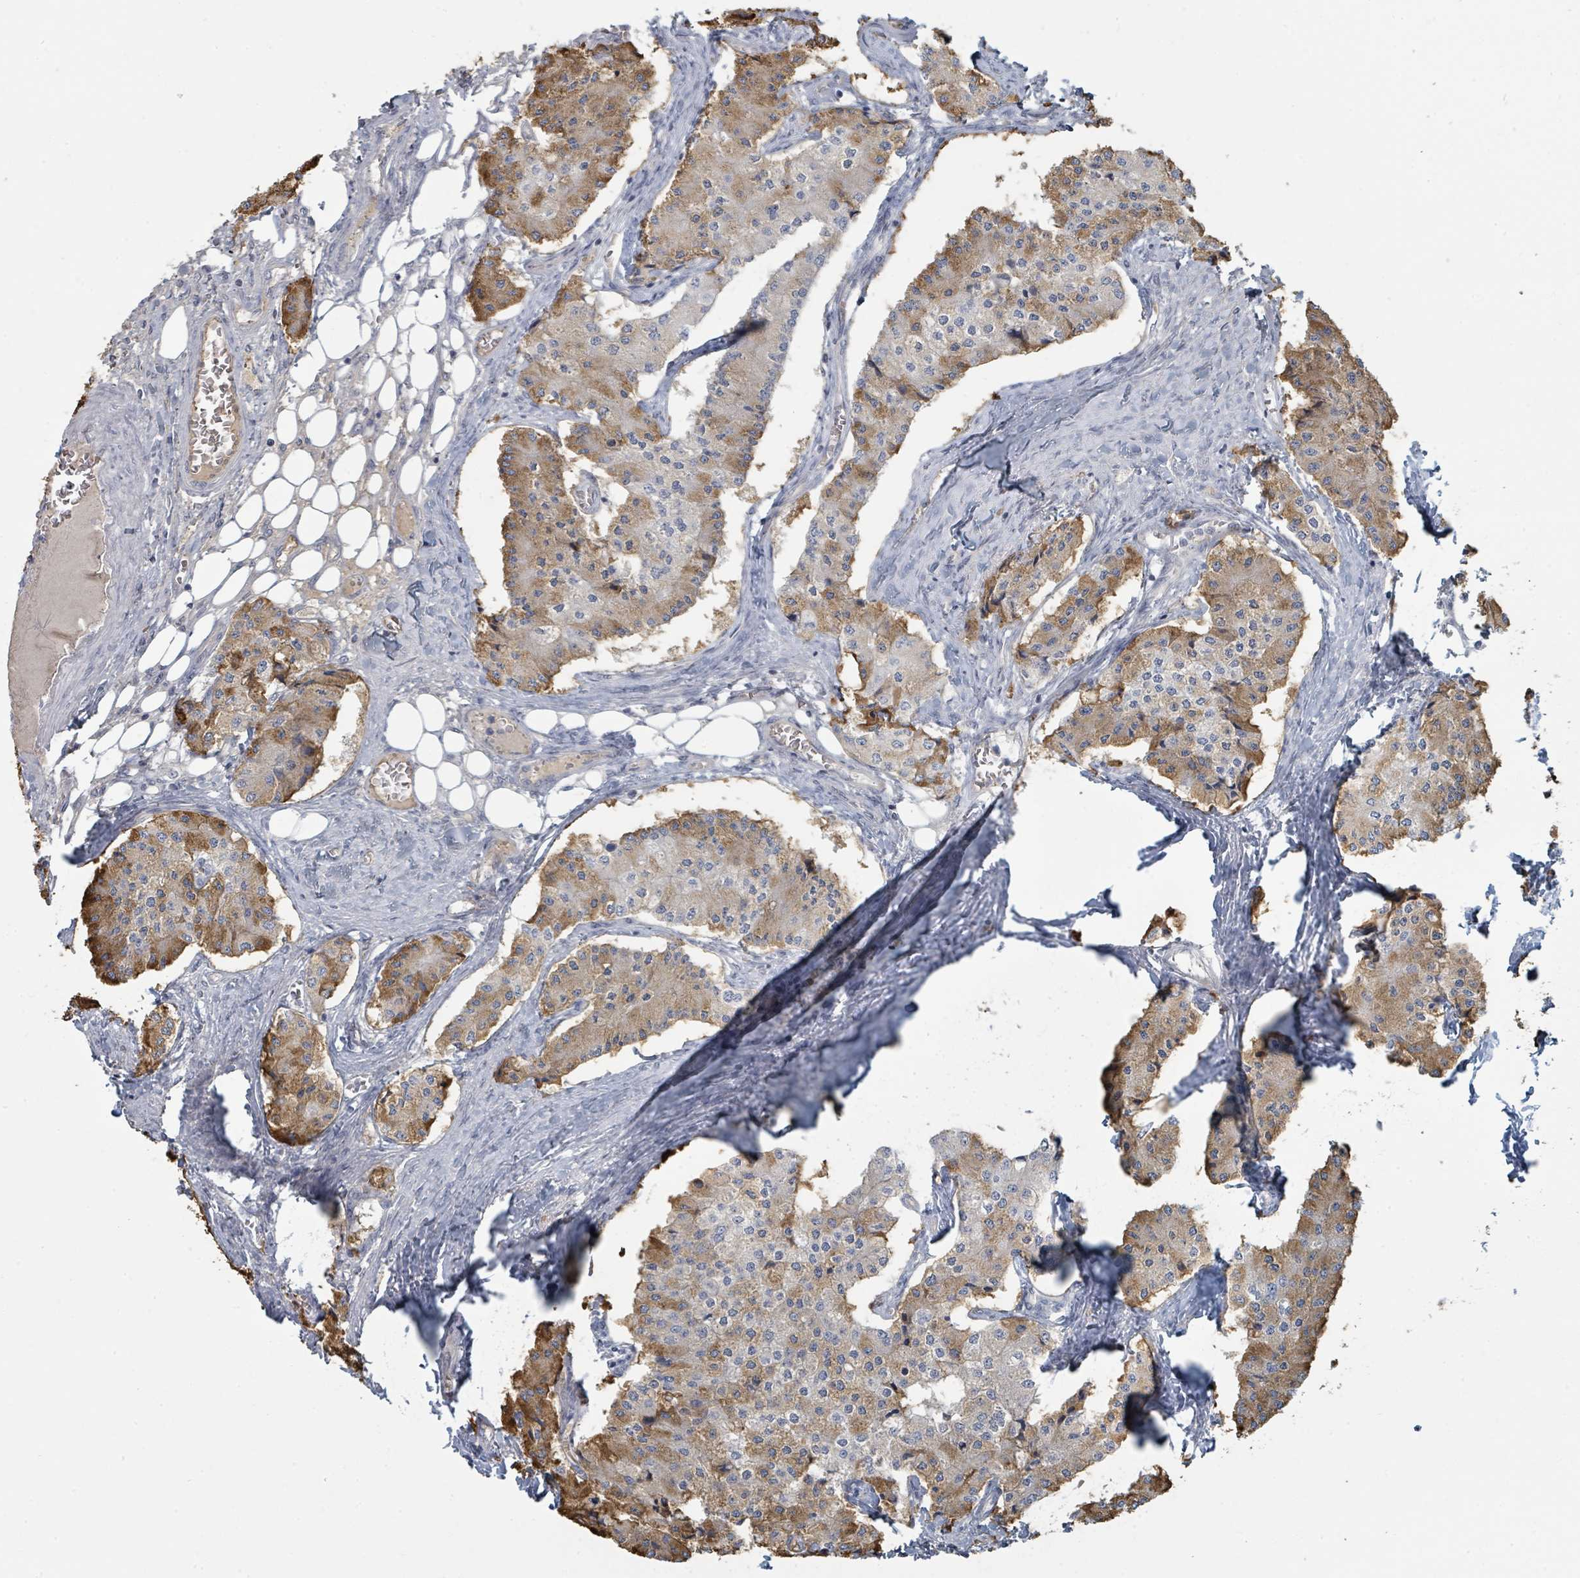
{"staining": {"intensity": "moderate", "quantity": "25%-75%", "location": "cytoplasmic/membranous"}, "tissue": "carcinoid", "cell_type": "Tumor cells", "image_type": "cancer", "snomed": [{"axis": "morphology", "description": "Carcinoid, malignant, NOS"}, {"axis": "topography", "description": "Colon"}], "caption": "The immunohistochemical stain shows moderate cytoplasmic/membranous staining in tumor cells of malignant carcinoid tissue.", "gene": "SLC25A45", "patient": {"sex": "female", "age": 52}}